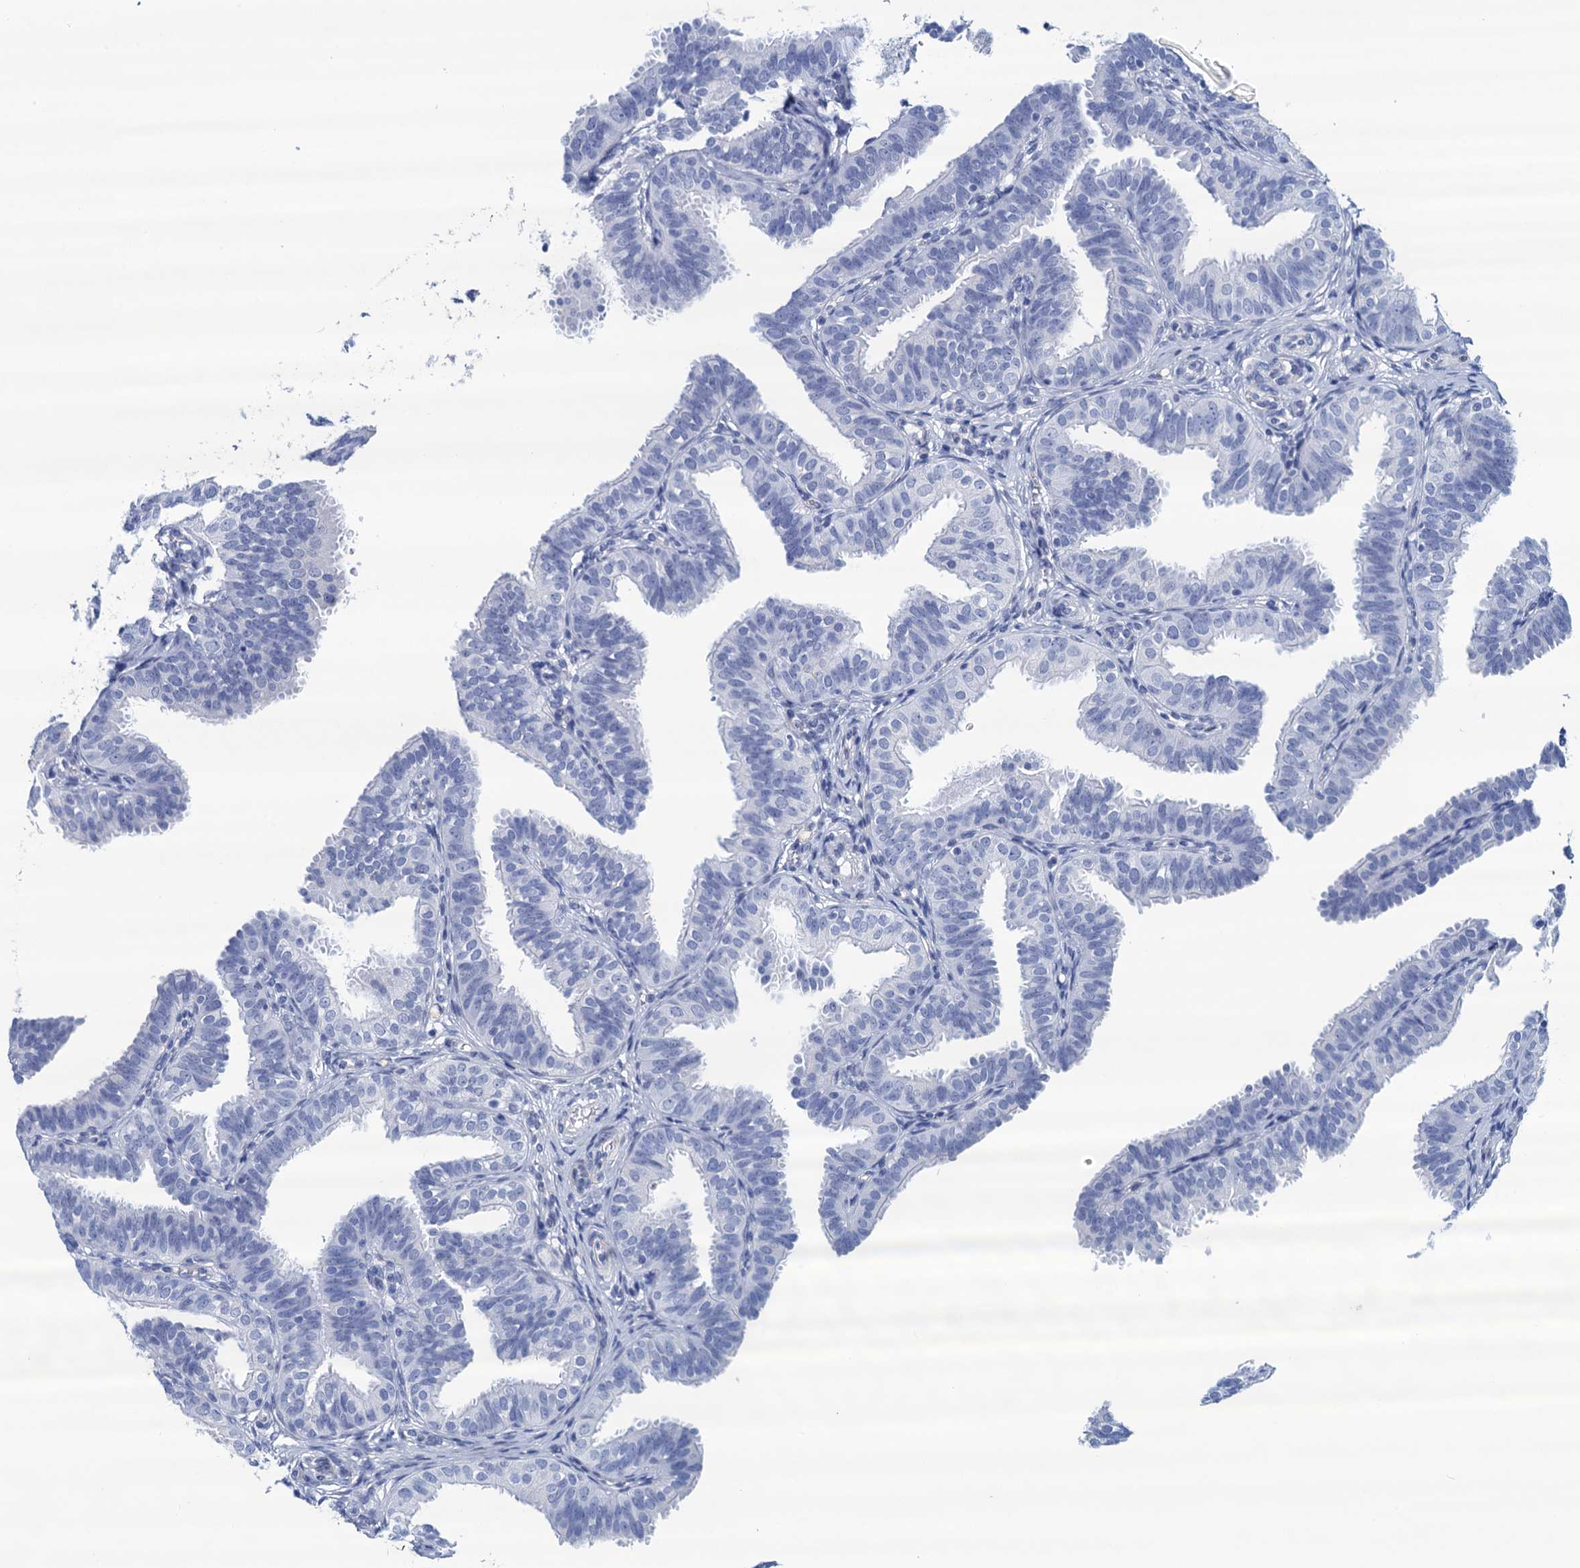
{"staining": {"intensity": "negative", "quantity": "none", "location": "none"}, "tissue": "fallopian tube", "cell_type": "Glandular cells", "image_type": "normal", "snomed": [{"axis": "morphology", "description": "Normal tissue, NOS"}, {"axis": "topography", "description": "Fallopian tube"}], "caption": "Immunohistochemistry (IHC) image of unremarkable fallopian tube: human fallopian tube stained with DAB demonstrates no significant protein expression in glandular cells. Brightfield microscopy of IHC stained with DAB (brown) and hematoxylin (blue), captured at high magnification.", "gene": "RHCG", "patient": {"sex": "female", "age": 35}}